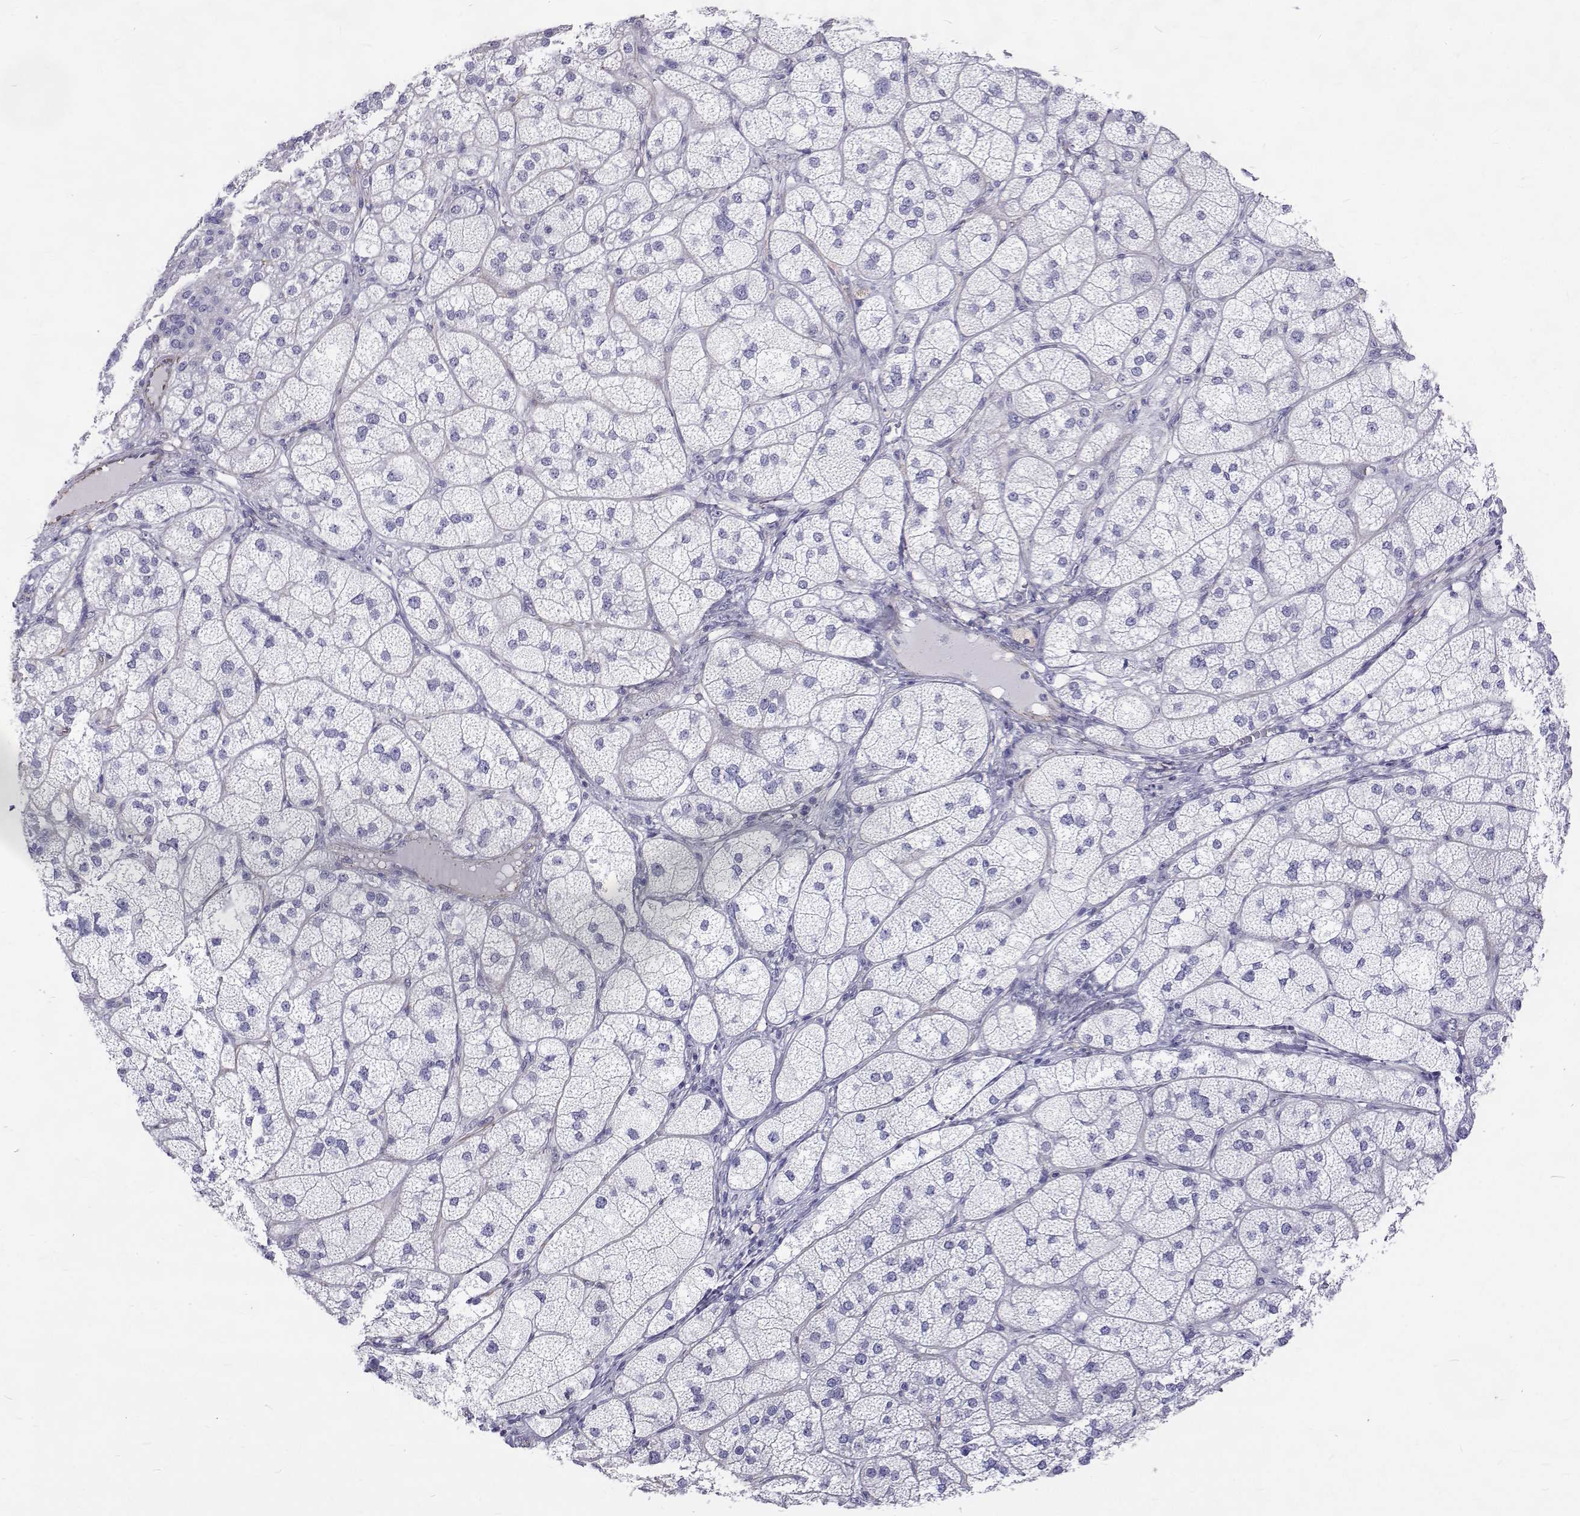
{"staining": {"intensity": "negative", "quantity": "none", "location": "none"}, "tissue": "adrenal gland", "cell_type": "Glandular cells", "image_type": "normal", "snomed": [{"axis": "morphology", "description": "Normal tissue, NOS"}, {"axis": "topography", "description": "Adrenal gland"}], "caption": "An image of adrenal gland stained for a protein shows no brown staining in glandular cells. (IHC, brightfield microscopy, high magnification).", "gene": "OPRPN", "patient": {"sex": "female", "age": 60}}